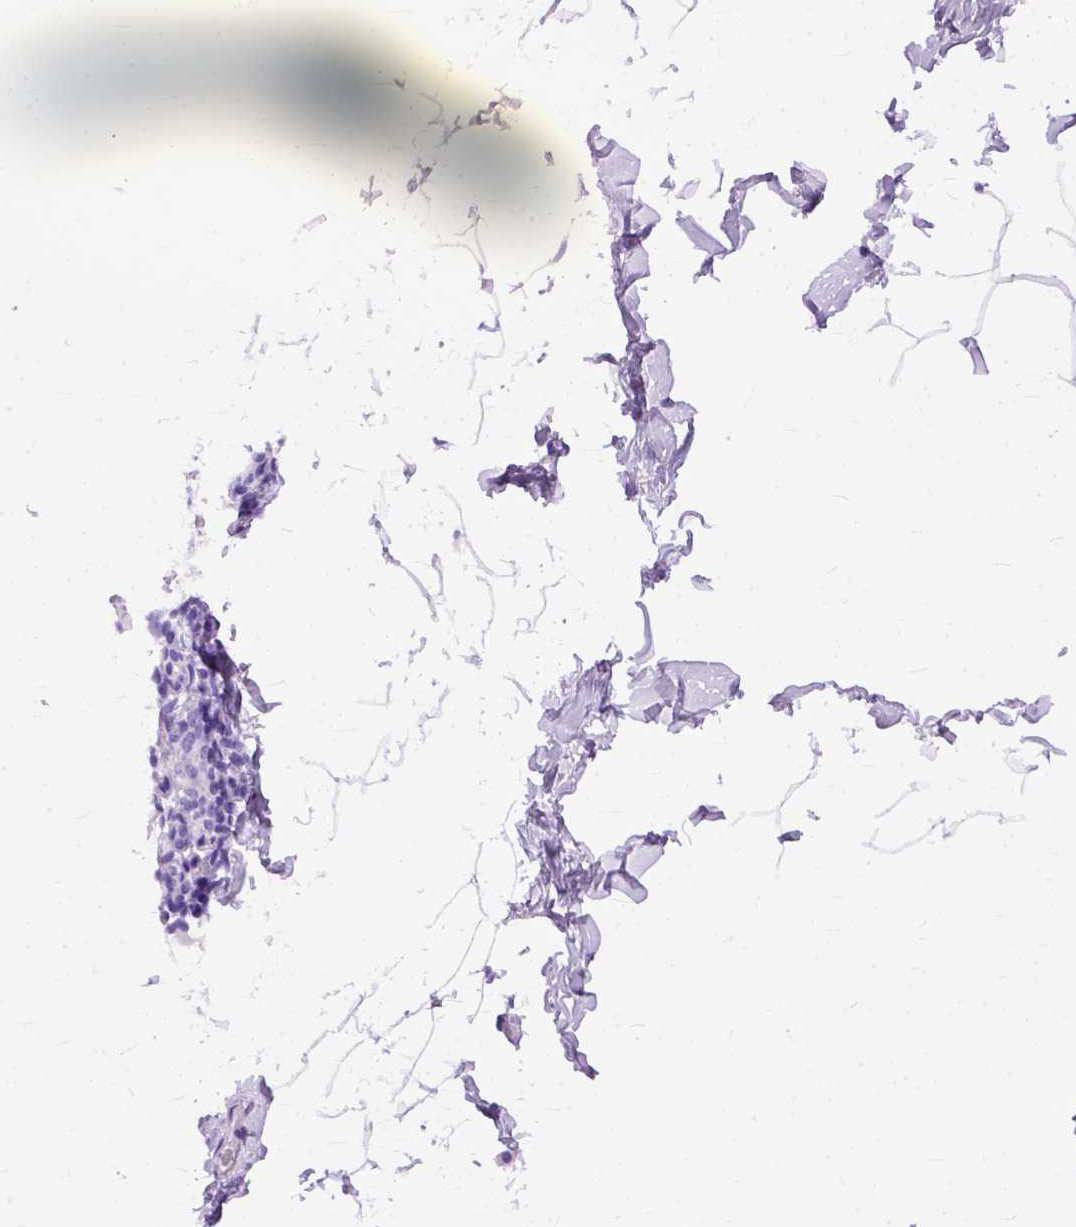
{"staining": {"intensity": "negative", "quantity": "none", "location": "none"}, "tissue": "breast", "cell_type": "Adipocytes", "image_type": "normal", "snomed": [{"axis": "morphology", "description": "Normal tissue, NOS"}, {"axis": "topography", "description": "Breast"}], "caption": "Adipocytes show no significant protein staining in benign breast. Nuclei are stained in blue.", "gene": "GNGT1", "patient": {"sex": "female", "age": 32}}